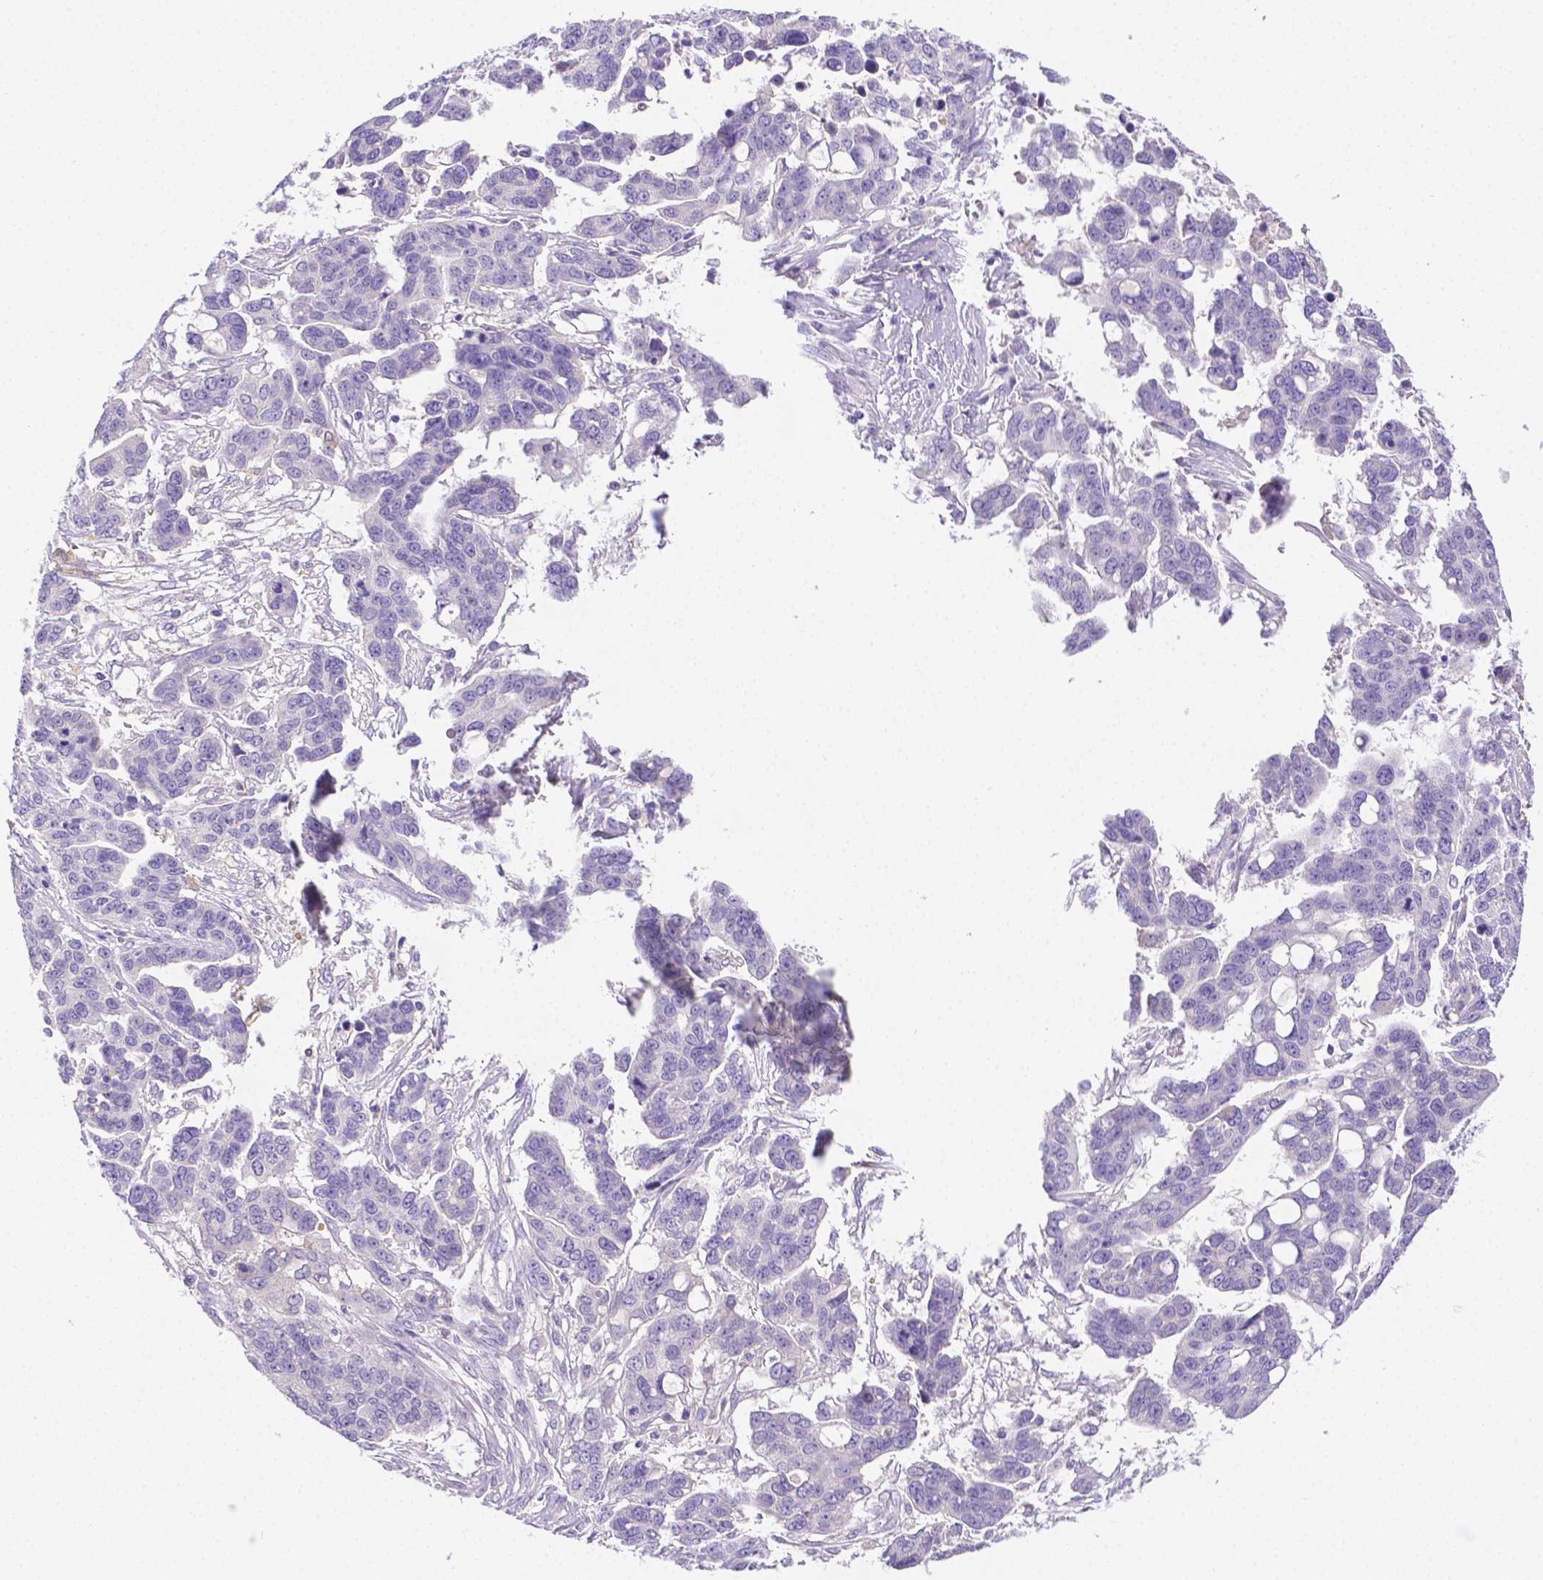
{"staining": {"intensity": "negative", "quantity": "none", "location": "none"}, "tissue": "ovarian cancer", "cell_type": "Tumor cells", "image_type": "cancer", "snomed": [{"axis": "morphology", "description": "Carcinoma, endometroid"}, {"axis": "topography", "description": "Ovary"}], "caption": "Protein analysis of ovarian cancer (endometroid carcinoma) reveals no significant positivity in tumor cells. (Brightfield microscopy of DAB IHC at high magnification).", "gene": "NXPH2", "patient": {"sex": "female", "age": 78}}